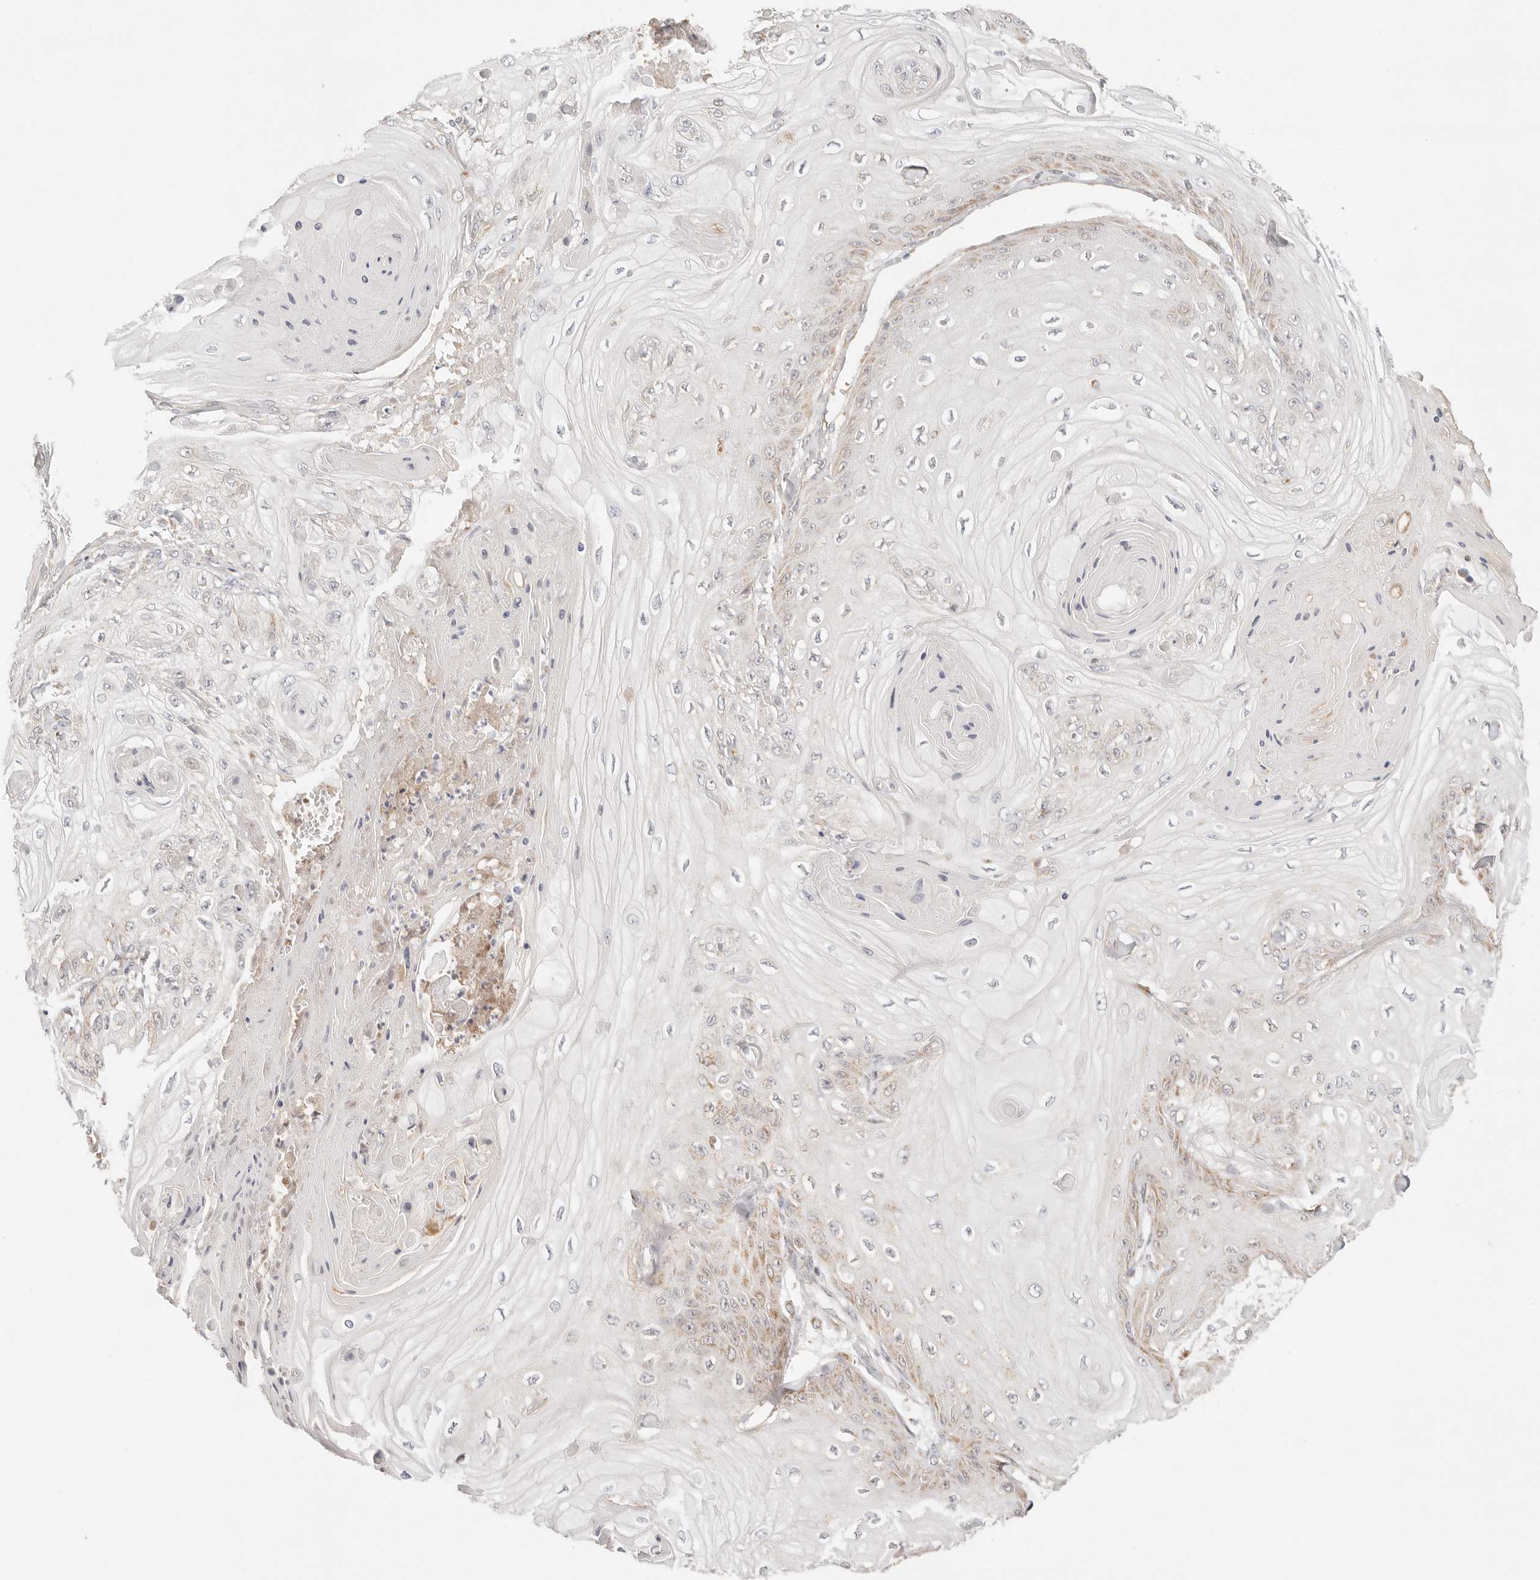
{"staining": {"intensity": "moderate", "quantity": "<25%", "location": "cytoplasmic/membranous"}, "tissue": "skin cancer", "cell_type": "Tumor cells", "image_type": "cancer", "snomed": [{"axis": "morphology", "description": "Squamous cell carcinoma, NOS"}, {"axis": "topography", "description": "Skin"}], "caption": "An IHC micrograph of neoplastic tissue is shown. Protein staining in brown shows moderate cytoplasmic/membranous positivity in skin cancer within tumor cells.", "gene": "COA6", "patient": {"sex": "male", "age": 74}}